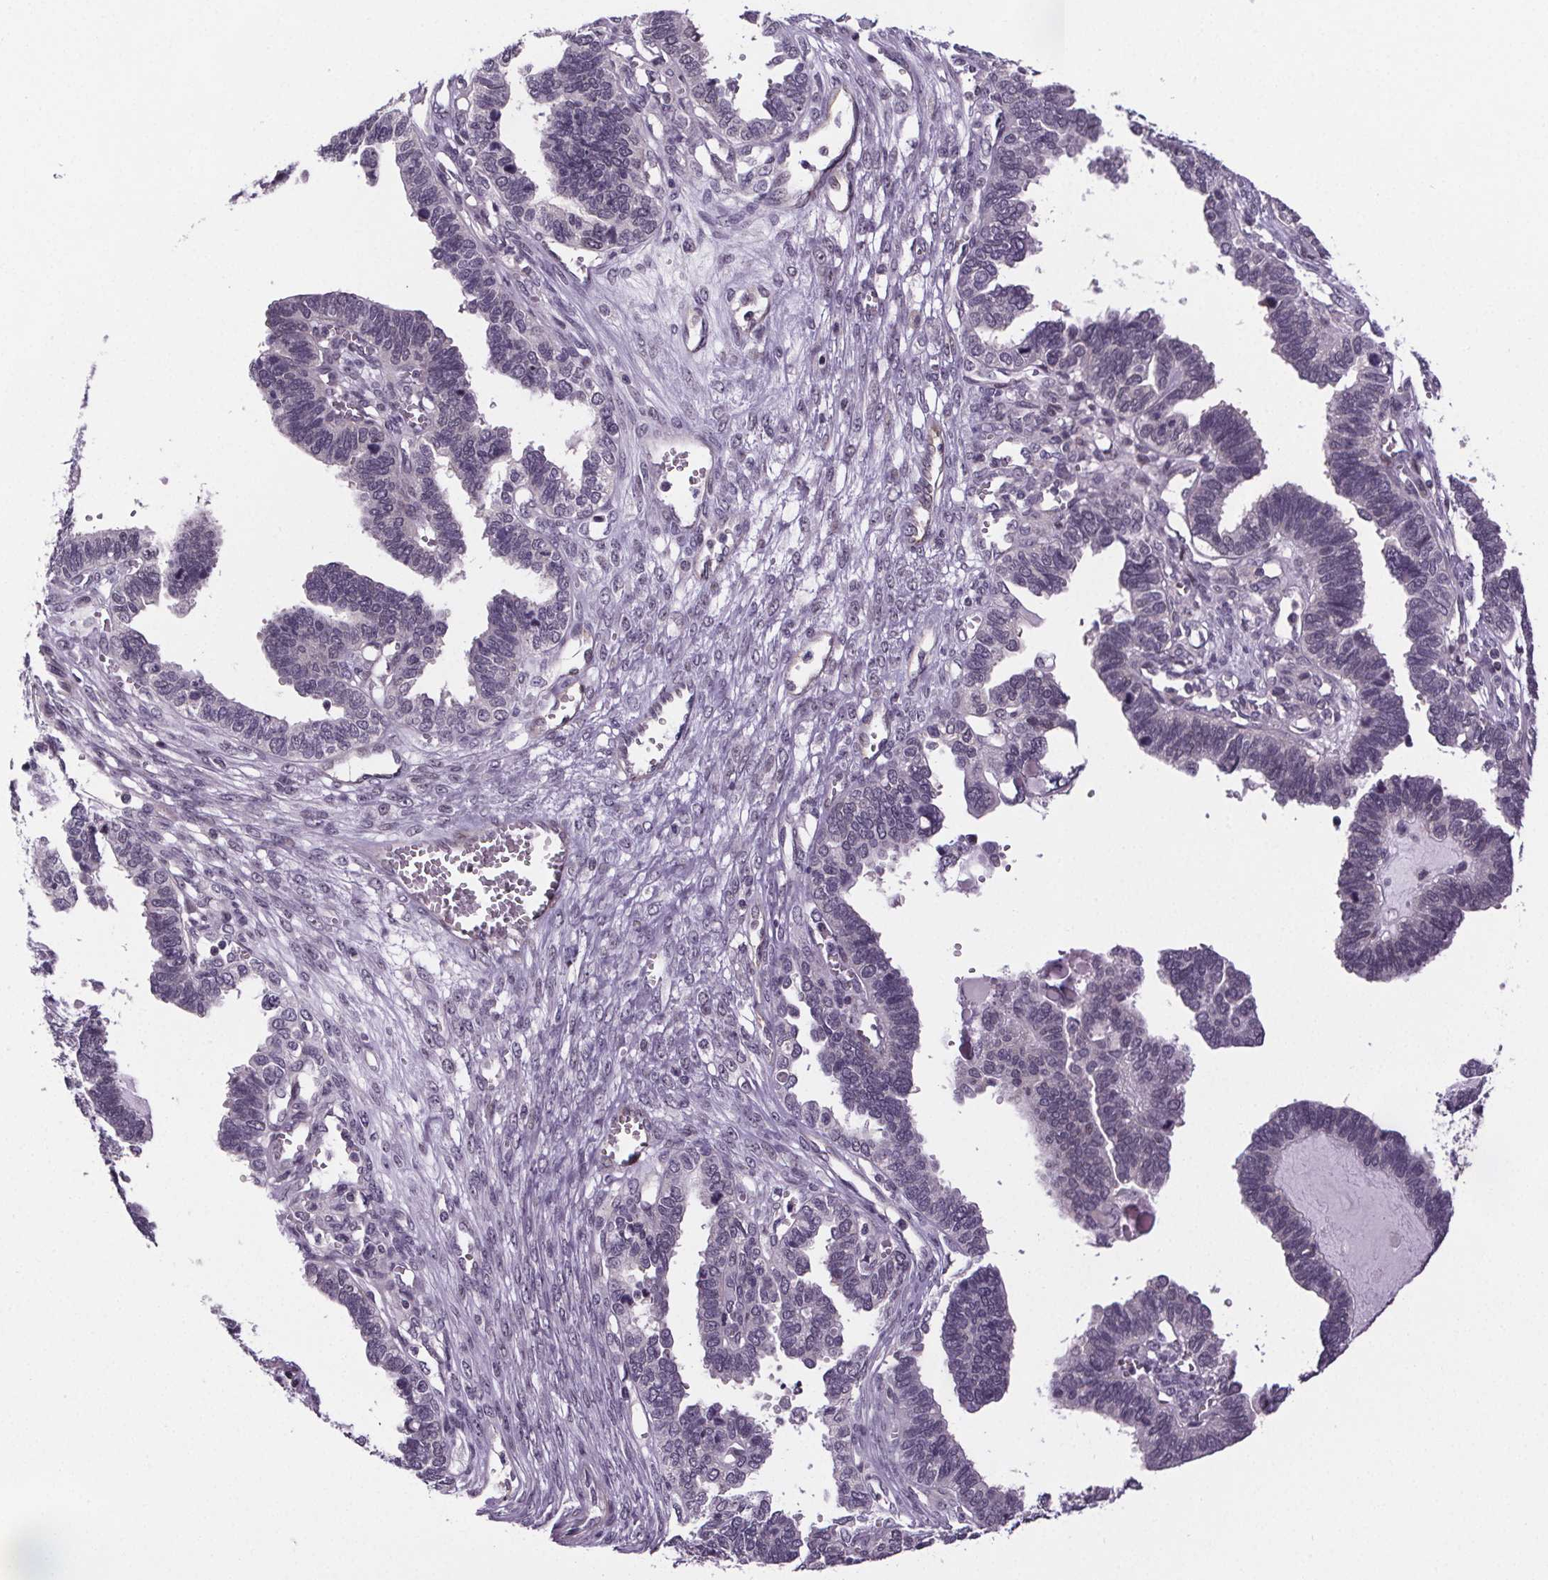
{"staining": {"intensity": "negative", "quantity": "none", "location": "none"}, "tissue": "ovarian cancer", "cell_type": "Tumor cells", "image_type": "cancer", "snomed": [{"axis": "morphology", "description": "Cystadenocarcinoma, serous, NOS"}, {"axis": "topography", "description": "Ovary"}], "caption": "DAB immunohistochemical staining of human ovarian cancer reveals no significant staining in tumor cells.", "gene": "TTC12", "patient": {"sex": "female", "age": 51}}